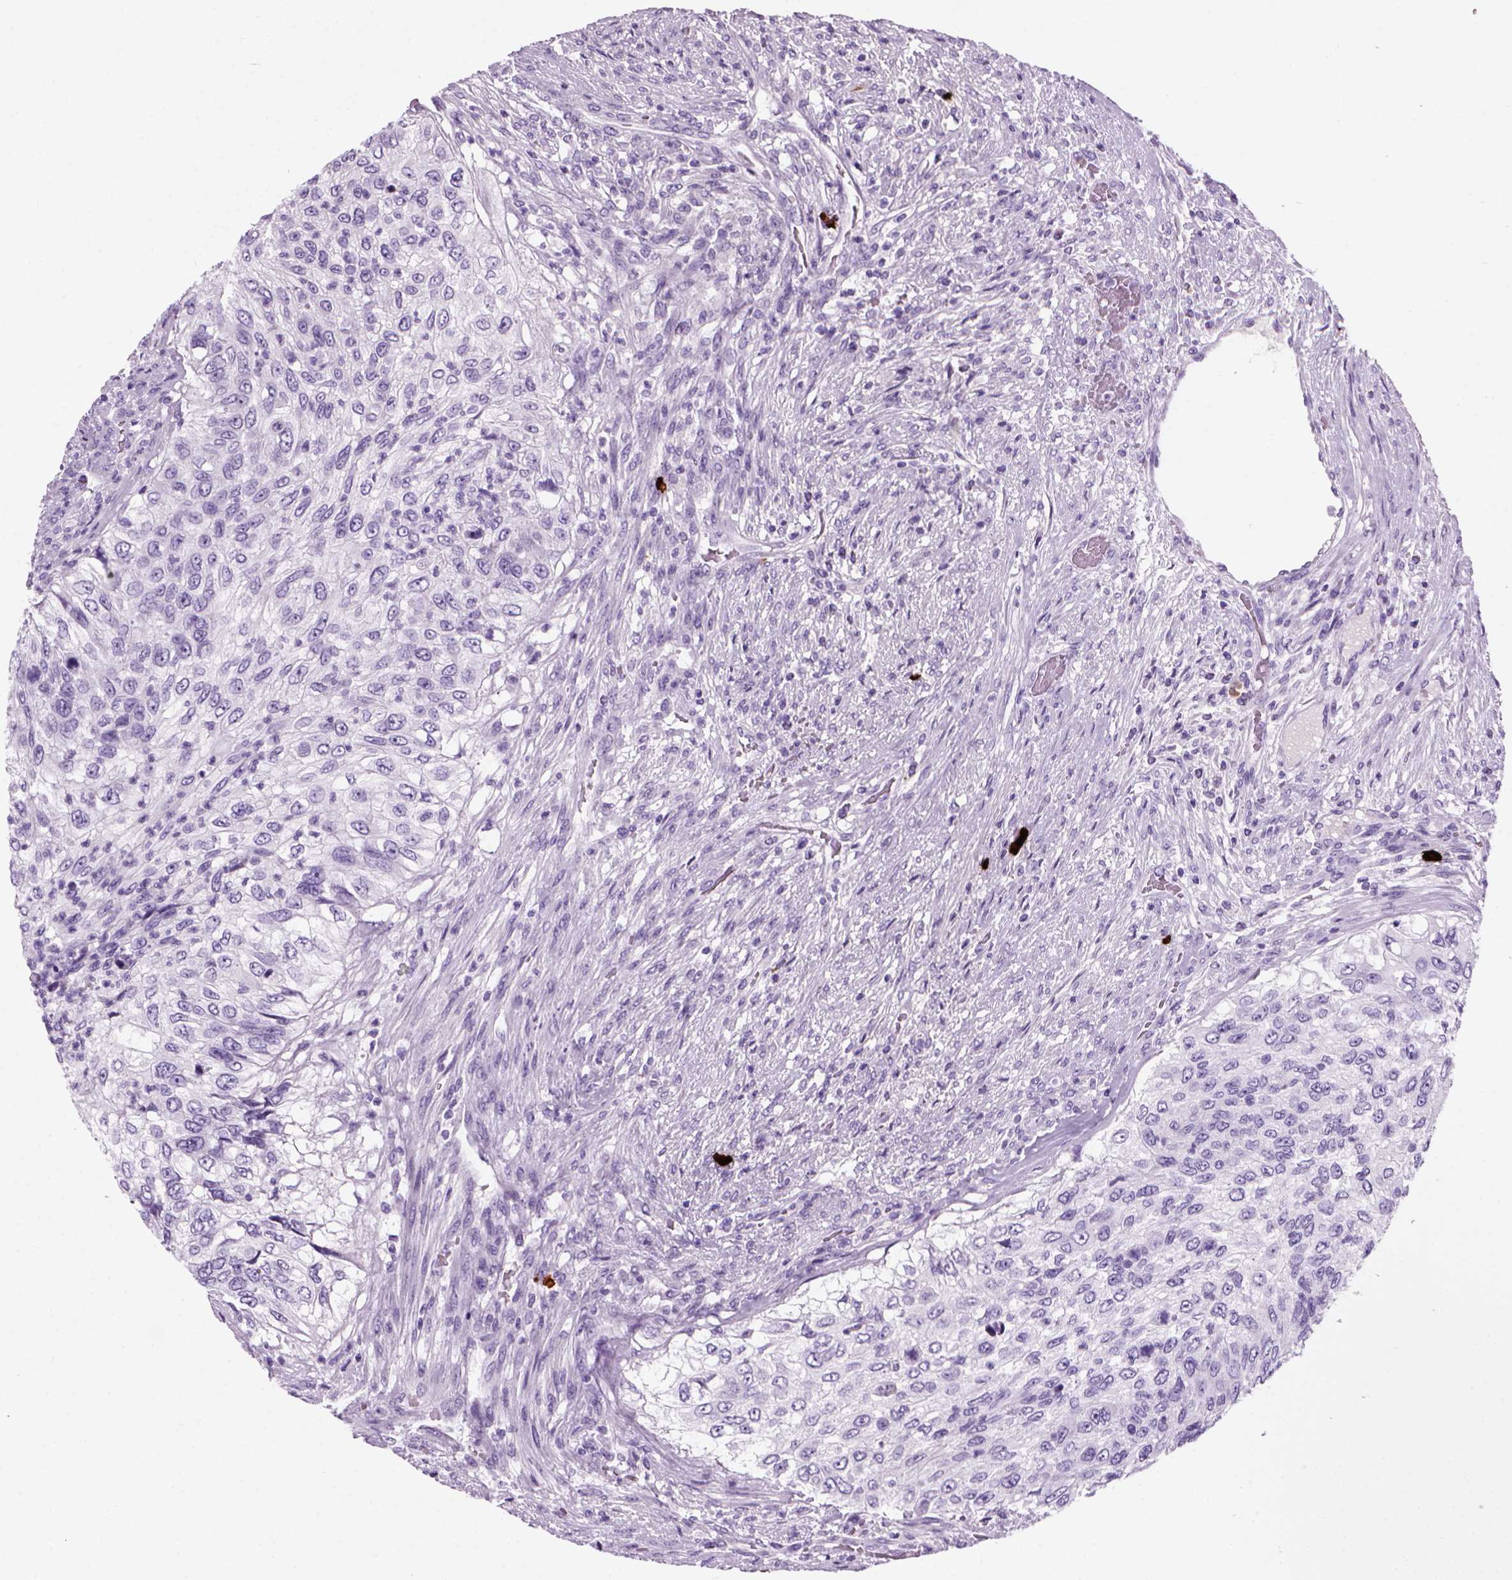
{"staining": {"intensity": "negative", "quantity": "none", "location": "none"}, "tissue": "urothelial cancer", "cell_type": "Tumor cells", "image_type": "cancer", "snomed": [{"axis": "morphology", "description": "Urothelial carcinoma, High grade"}, {"axis": "topography", "description": "Urinary bladder"}], "caption": "A photomicrograph of human urothelial carcinoma (high-grade) is negative for staining in tumor cells. The staining was performed using DAB to visualize the protein expression in brown, while the nuclei were stained in blue with hematoxylin (Magnification: 20x).", "gene": "MZB1", "patient": {"sex": "female", "age": 60}}